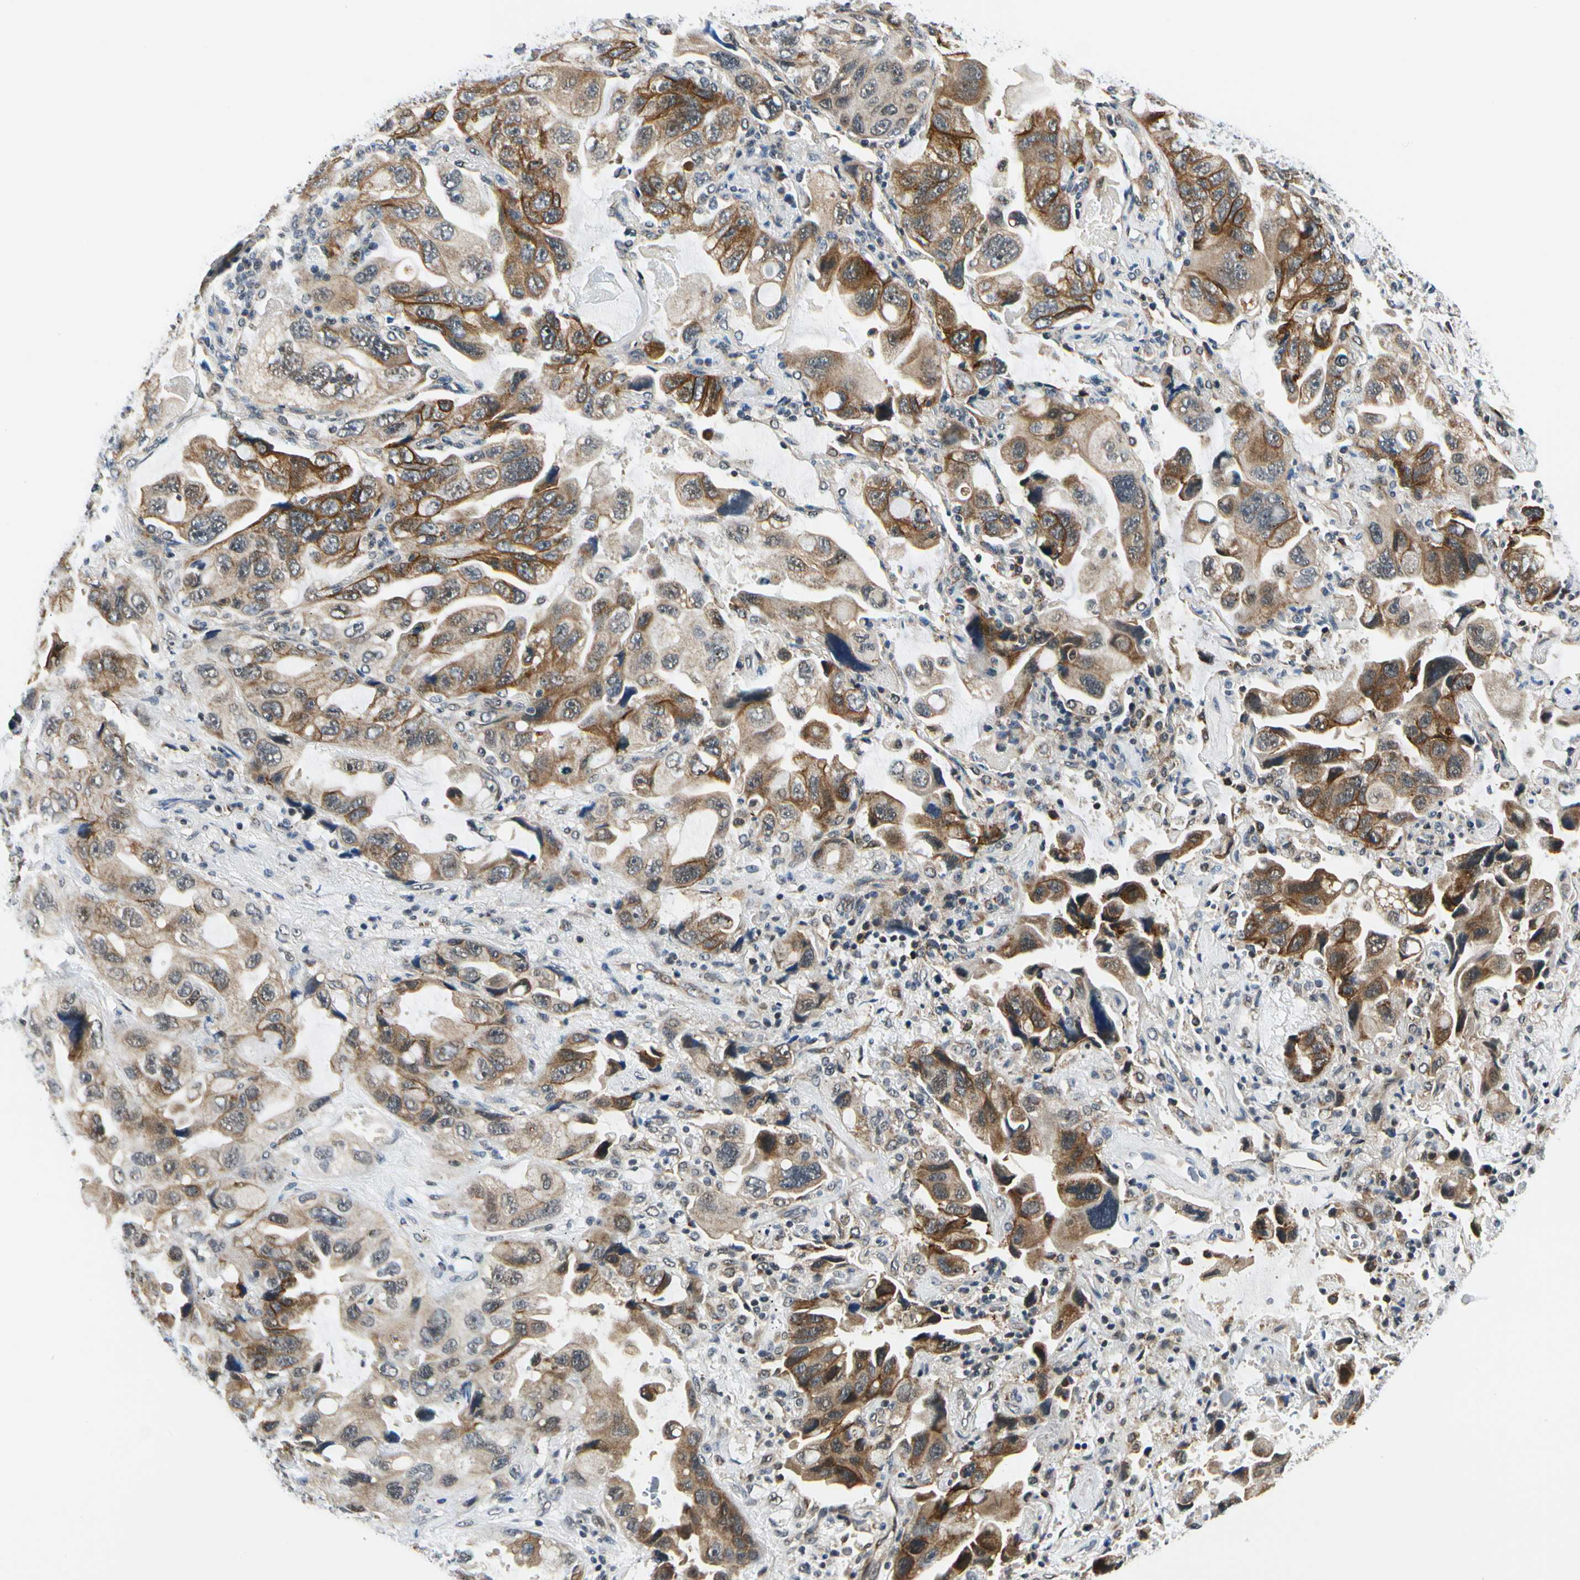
{"staining": {"intensity": "strong", "quantity": ">75%", "location": "cytoplasmic/membranous"}, "tissue": "lung cancer", "cell_type": "Tumor cells", "image_type": "cancer", "snomed": [{"axis": "morphology", "description": "Squamous cell carcinoma, NOS"}, {"axis": "topography", "description": "Lung"}], "caption": "Immunohistochemical staining of human lung squamous cell carcinoma demonstrates high levels of strong cytoplasmic/membranous protein expression in approximately >75% of tumor cells.", "gene": "PDK2", "patient": {"sex": "female", "age": 73}}